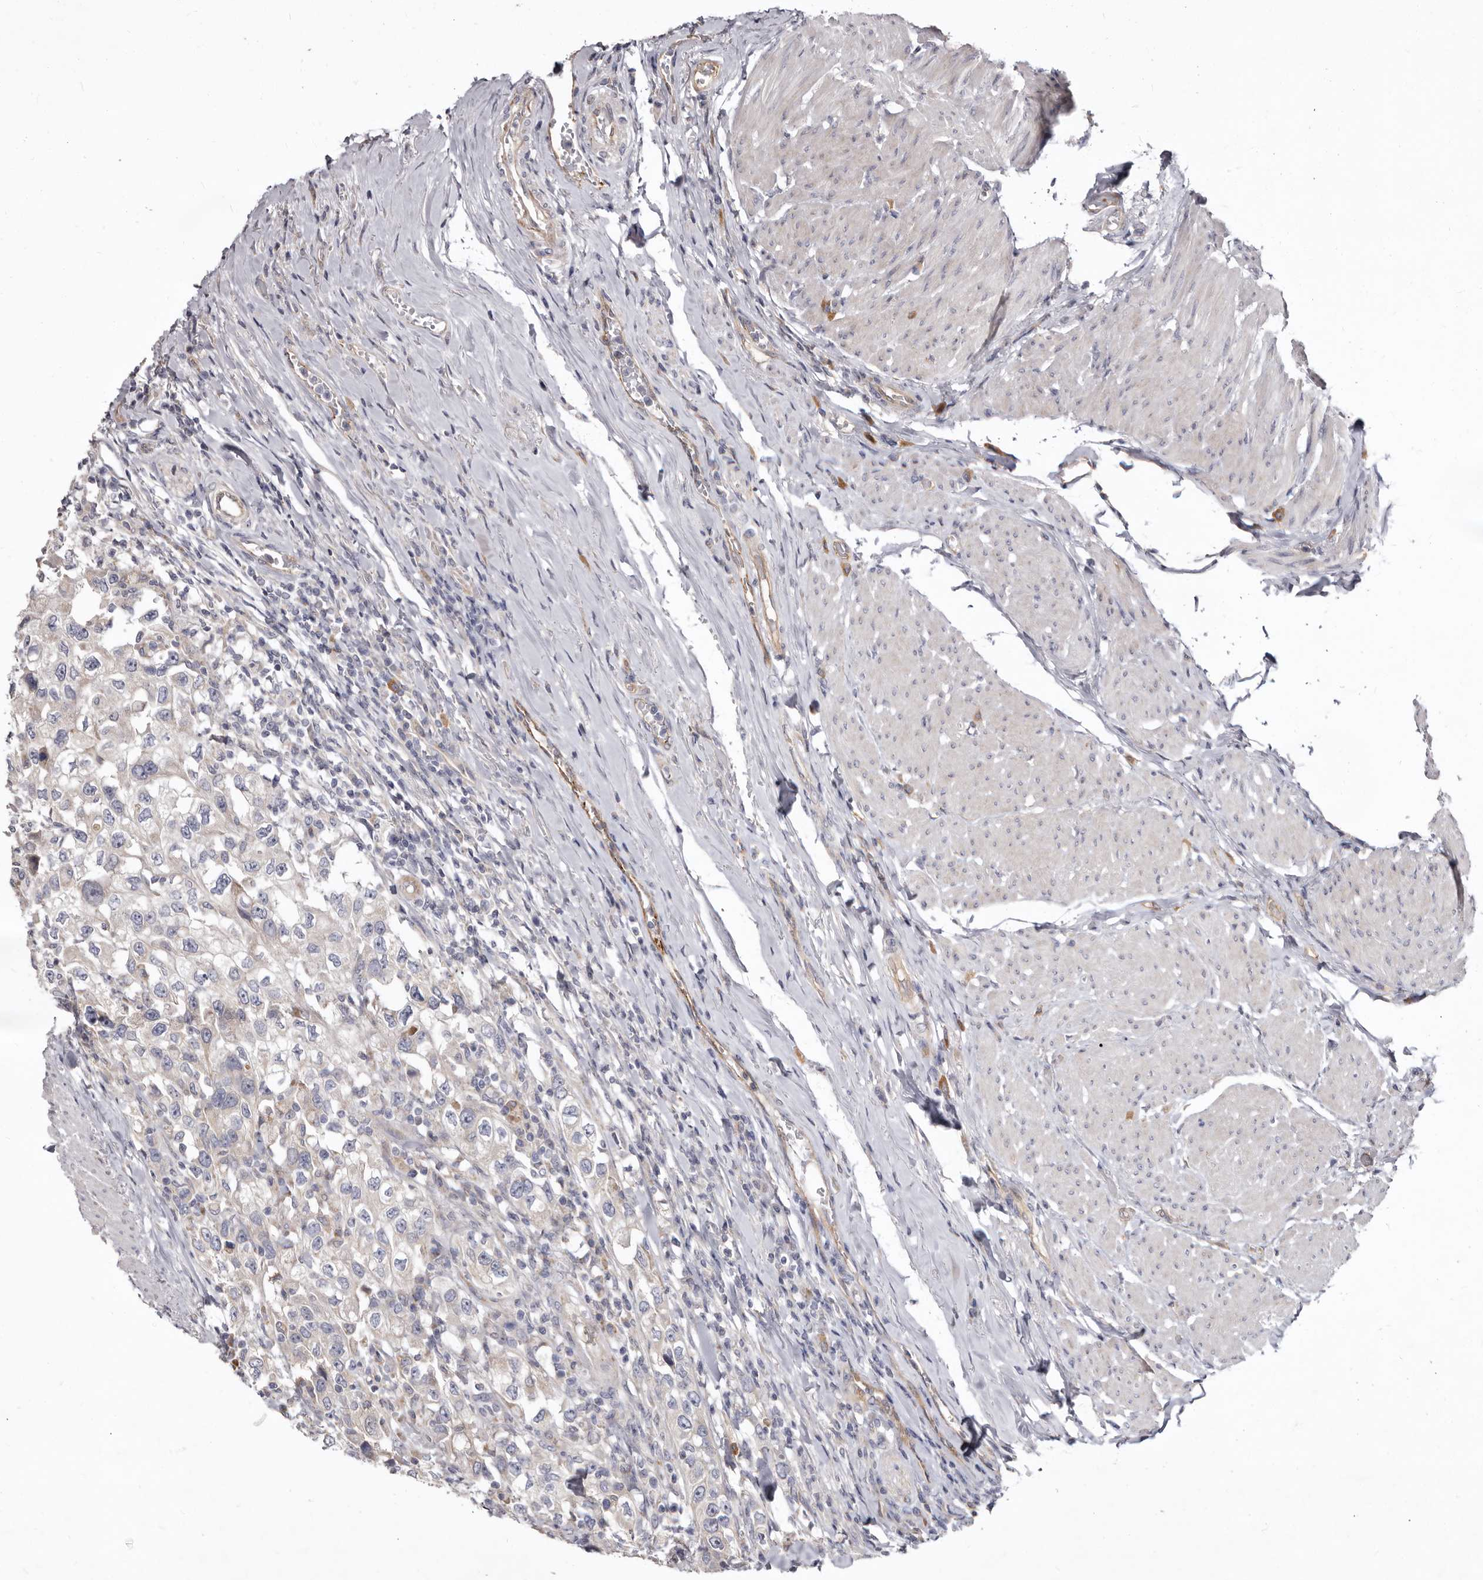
{"staining": {"intensity": "negative", "quantity": "none", "location": "none"}, "tissue": "urothelial cancer", "cell_type": "Tumor cells", "image_type": "cancer", "snomed": [{"axis": "morphology", "description": "Urothelial carcinoma, High grade"}, {"axis": "topography", "description": "Urinary bladder"}], "caption": "Protein analysis of urothelial cancer shows no significant expression in tumor cells. (Immunohistochemistry, brightfield microscopy, high magnification).", "gene": "FMO2", "patient": {"sex": "female", "age": 80}}